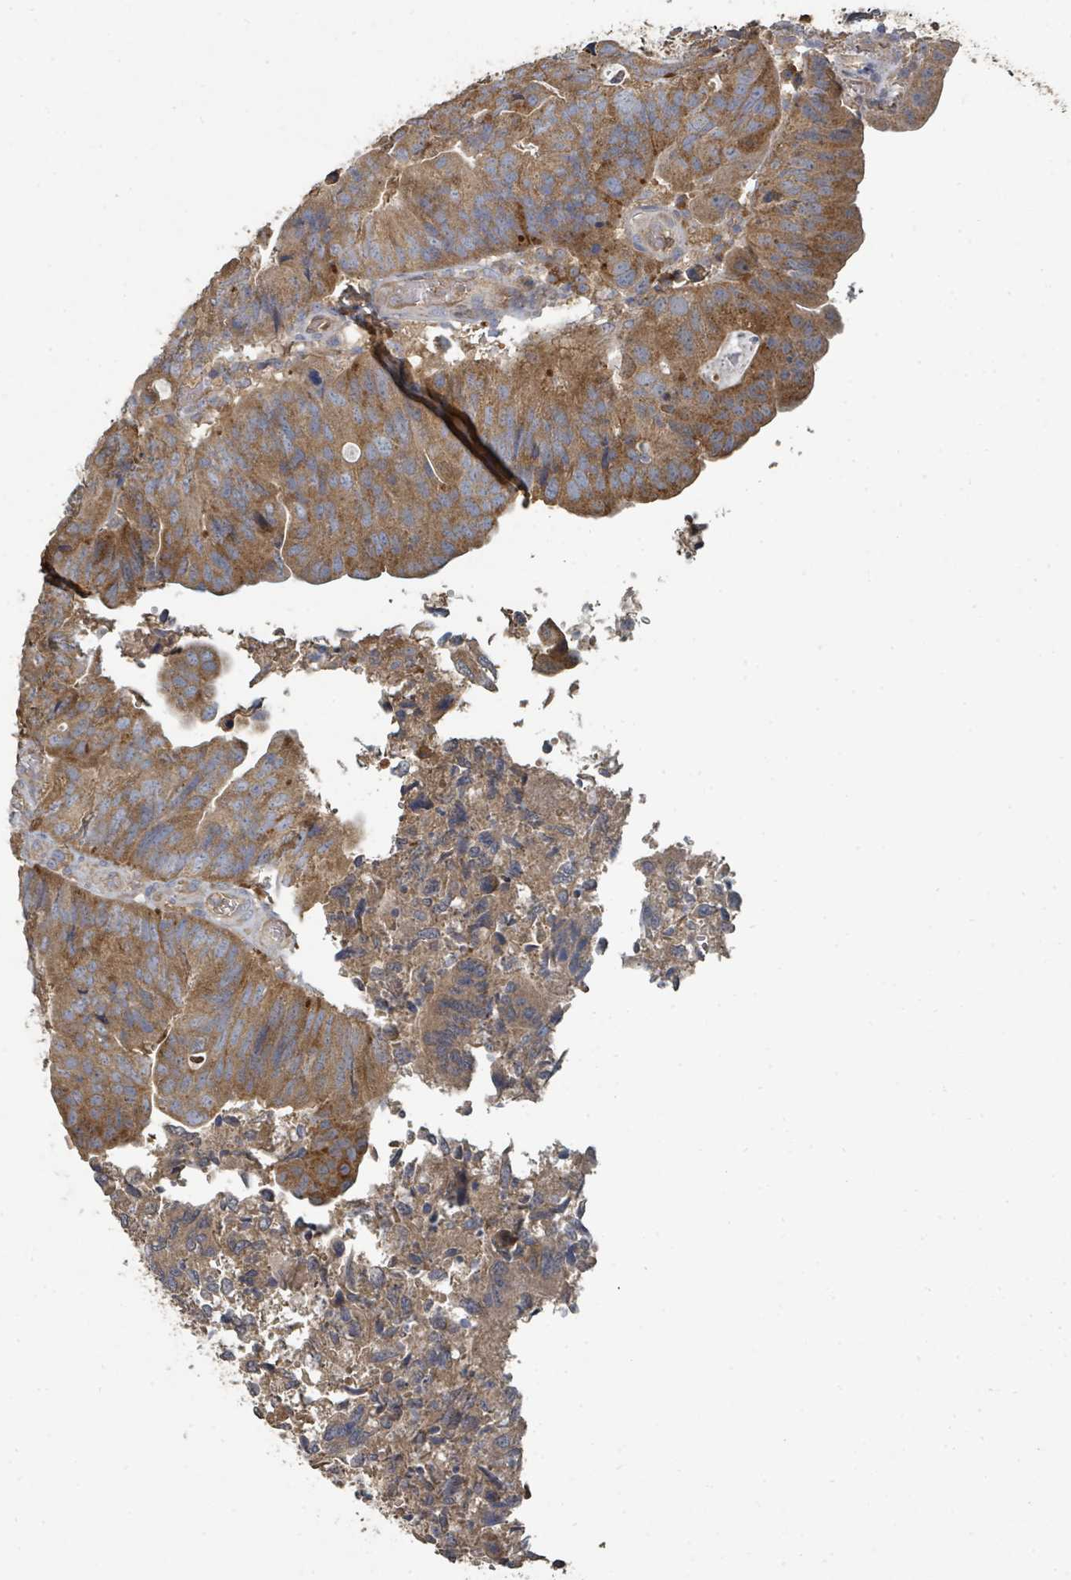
{"staining": {"intensity": "moderate", "quantity": ">75%", "location": "cytoplasmic/membranous"}, "tissue": "colorectal cancer", "cell_type": "Tumor cells", "image_type": "cancer", "snomed": [{"axis": "morphology", "description": "Adenocarcinoma, NOS"}, {"axis": "topography", "description": "Colon"}], "caption": "Colorectal cancer stained with a brown dye reveals moderate cytoplasmic/membranous positive staining in approximately >75% of tumor cells.", "gene": "WDFY1", "patient": {"sex": "female", "age": 67}}